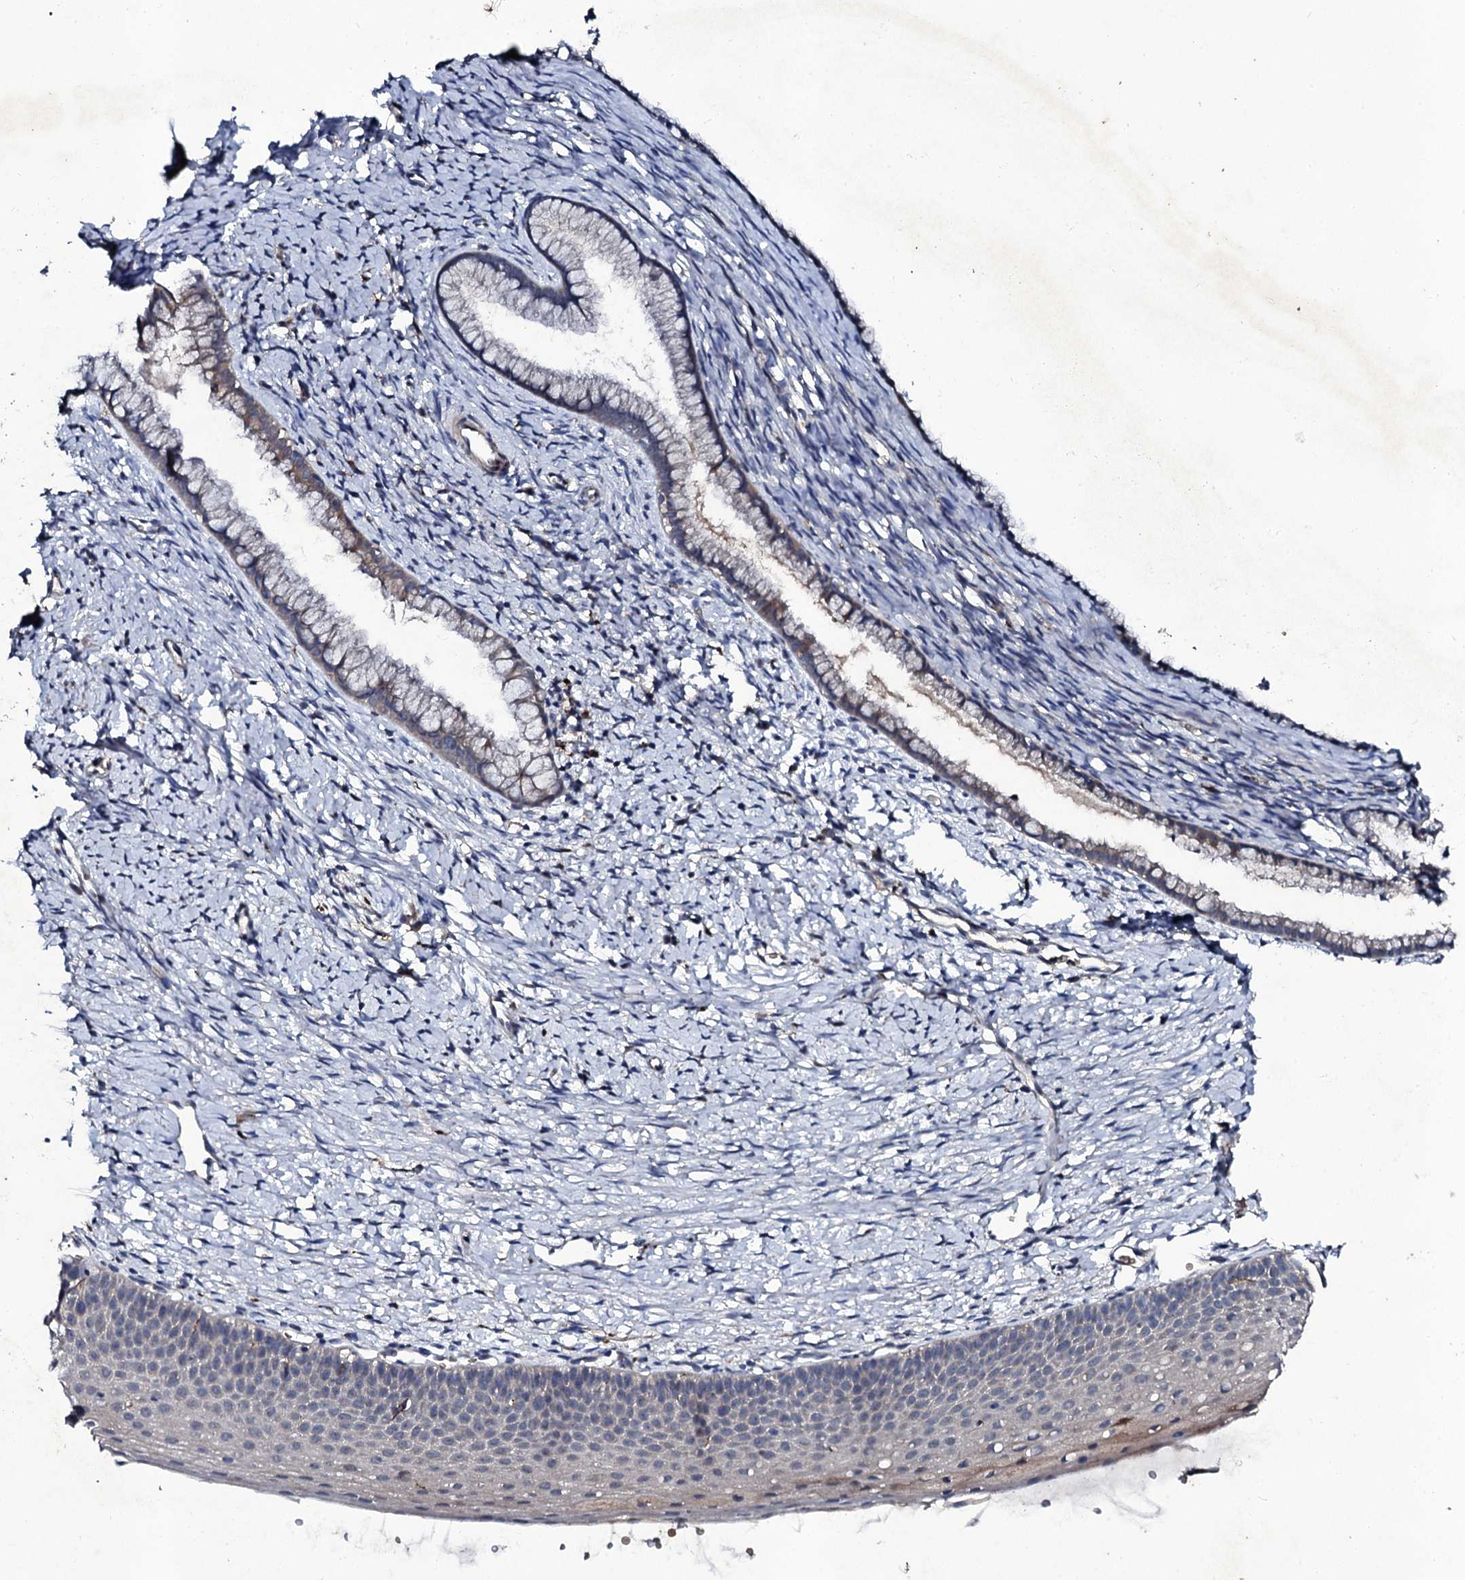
{"staining": {"intensity": "weak", "quantity": "25%-75%", "location": "cytoplasmic/membranous"}, "tissue": "cervix", "cell_type": "Glandular cells", "image_type": "normal", "snomed": [{"axis": "morphology", "description": "Normal tissue, NOS"}, {"axis": "topography", "description": "Cervix"}], "caption": "The image displays a brown stain indicating the presence of a protein in the cytoplasmic/membranous of glandular cells in cervix.", "gene": "LRRC28", "patient": {"sex": "female", "age": 36}}